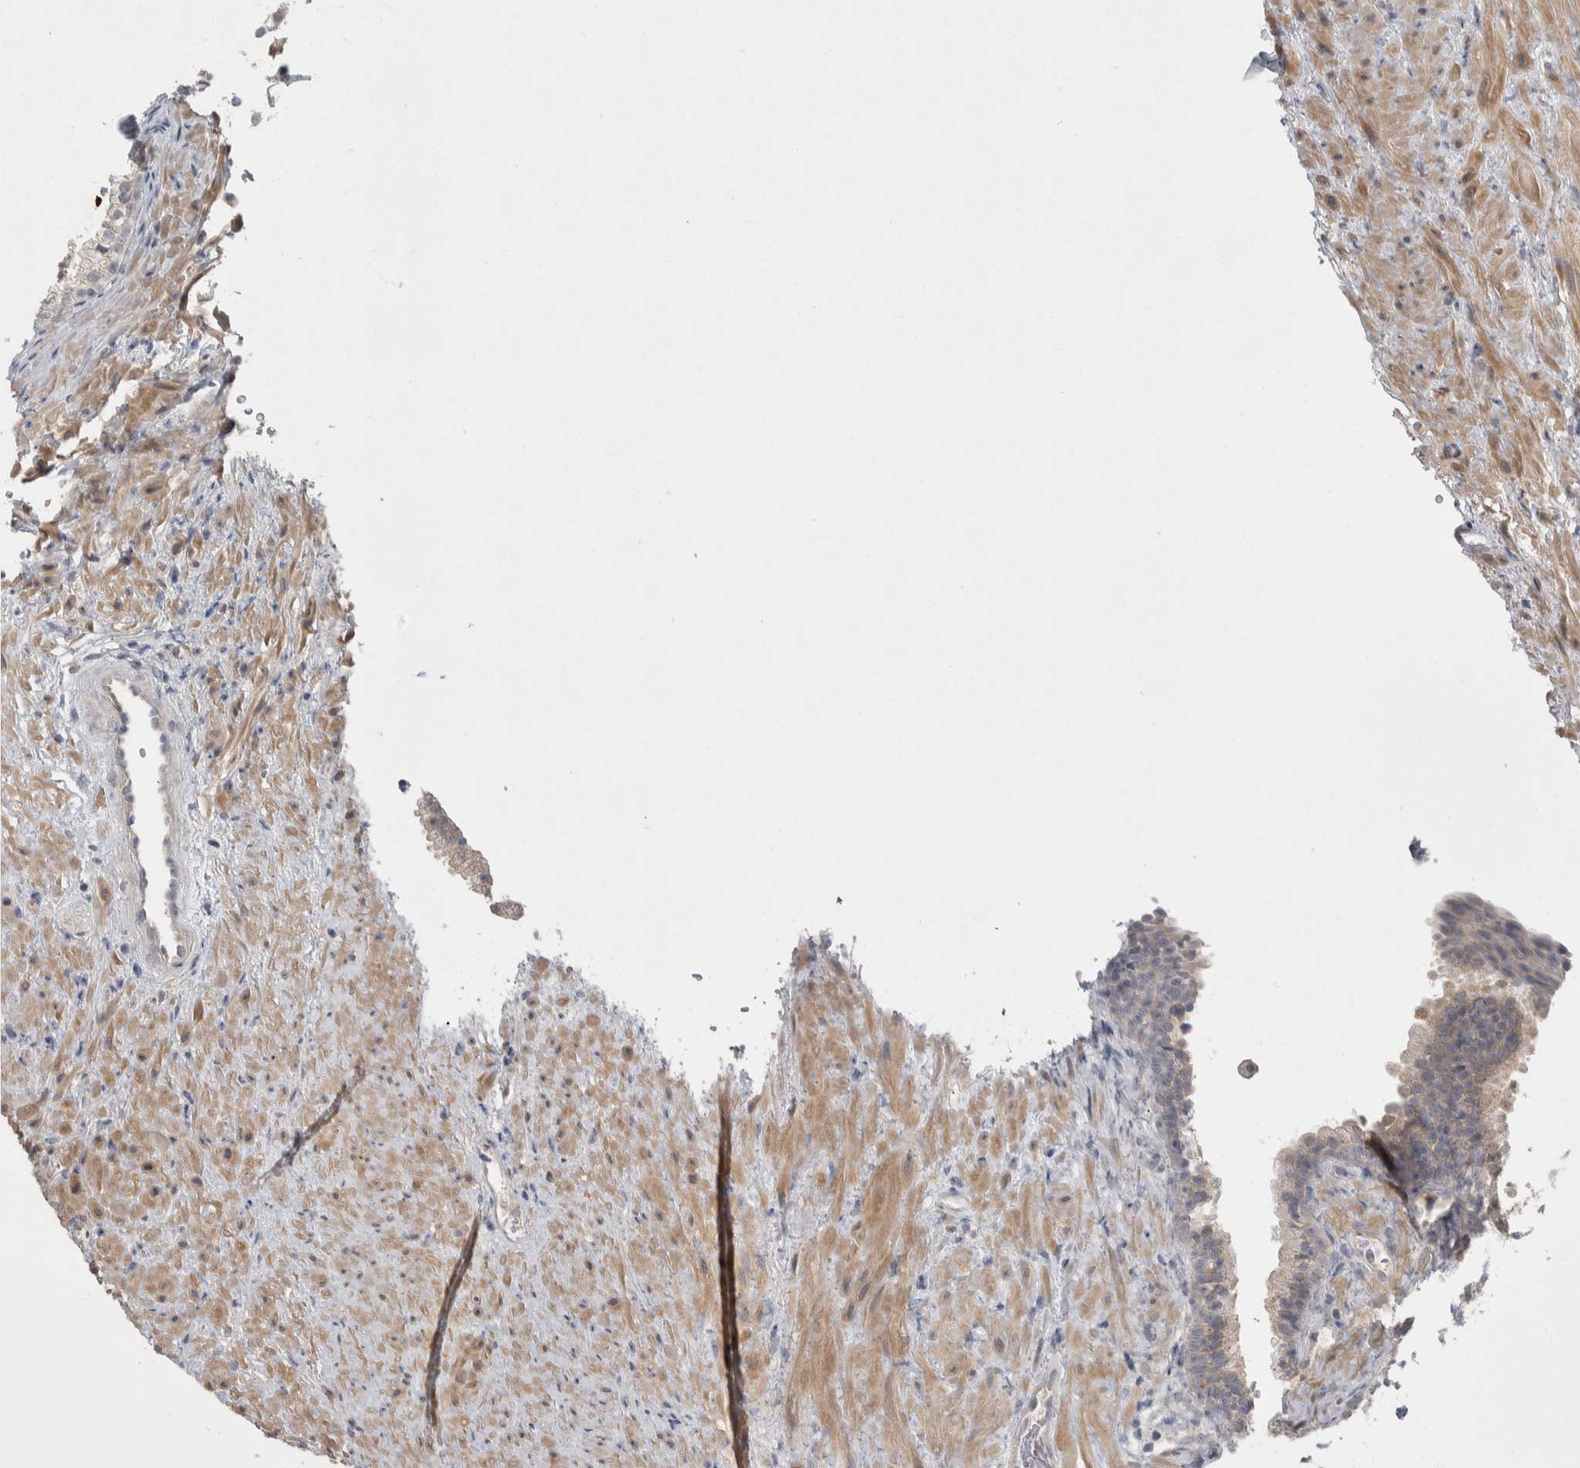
{"staining": {"intensity": "negative", "quantity": "none", "location": "none"}, "tissue": "prostate", "cell_type": "Glandular cells", "image_type": "normal", "snomed": [{"axis": "morphology", "description": "Normal tissue, NOS"}, {"axis": "topography", "description": "Prostate"}], "caption": "Glandular cells are negative for brown protein staining in benign prostate. Nuclei are stained in blue.", "gene": "CUL2", "patient": {"sex": "male", "age": 76}}